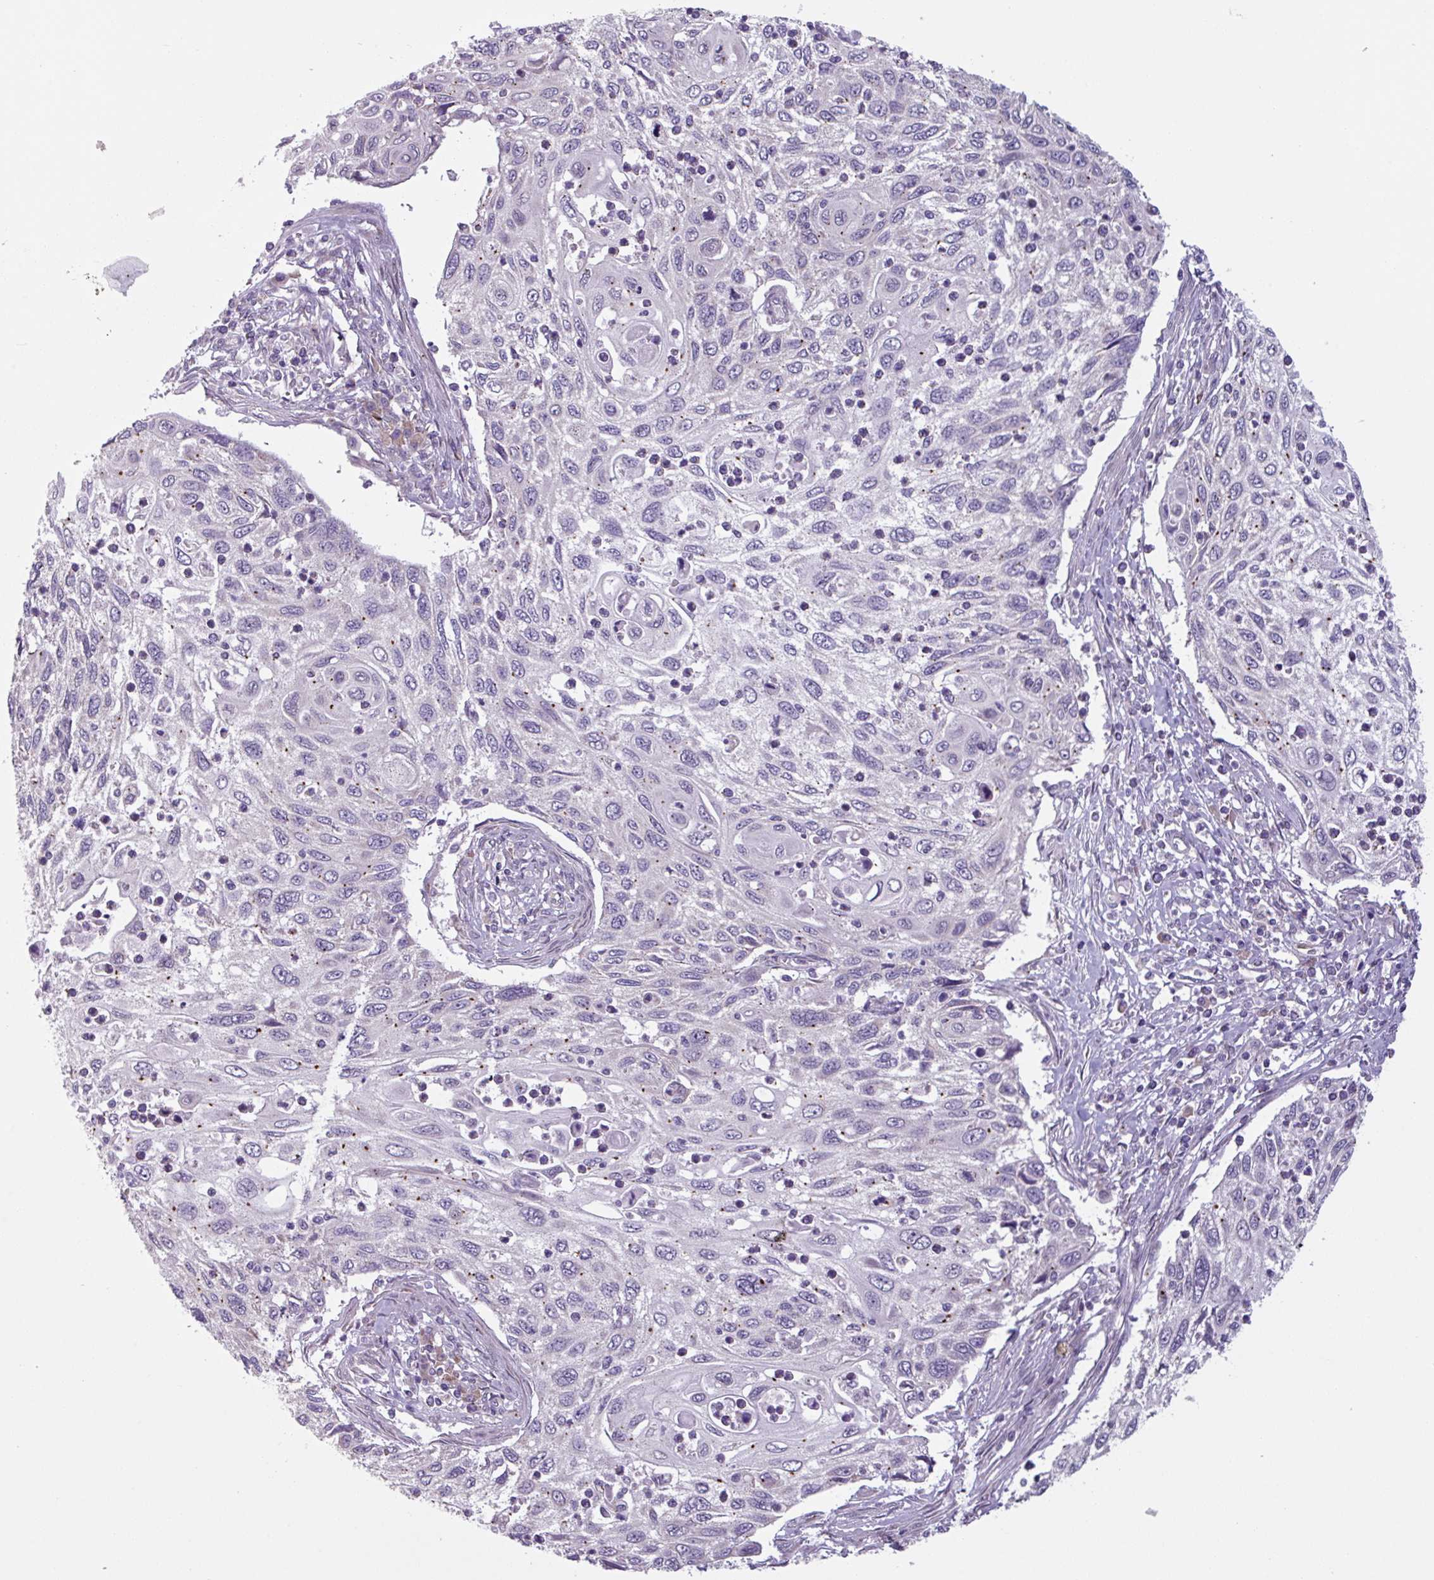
{"staining": {"intensity": "negative", "quantity": "none", "location": "none"}, "tissue": "cervical cancer", "cell_type": "Tumor cells", "image_type": "cancer", "snomed": [{"axis": "morphology", "description": "Squamous cell carcinoma, NOS"}, {"axis": "topography", "description": "Cervix"}], "caption": "IHC of human cervical squamous cell carcinoma demonstrates no expression in tumor cells. The staining is performed using DAB (3,3'-diaminobenzidine) brown chromogen with nuclei counter-stained in using hematoxylin.", "gene": "C20orf27", "patient": {"sex": "female", "age": 70}}